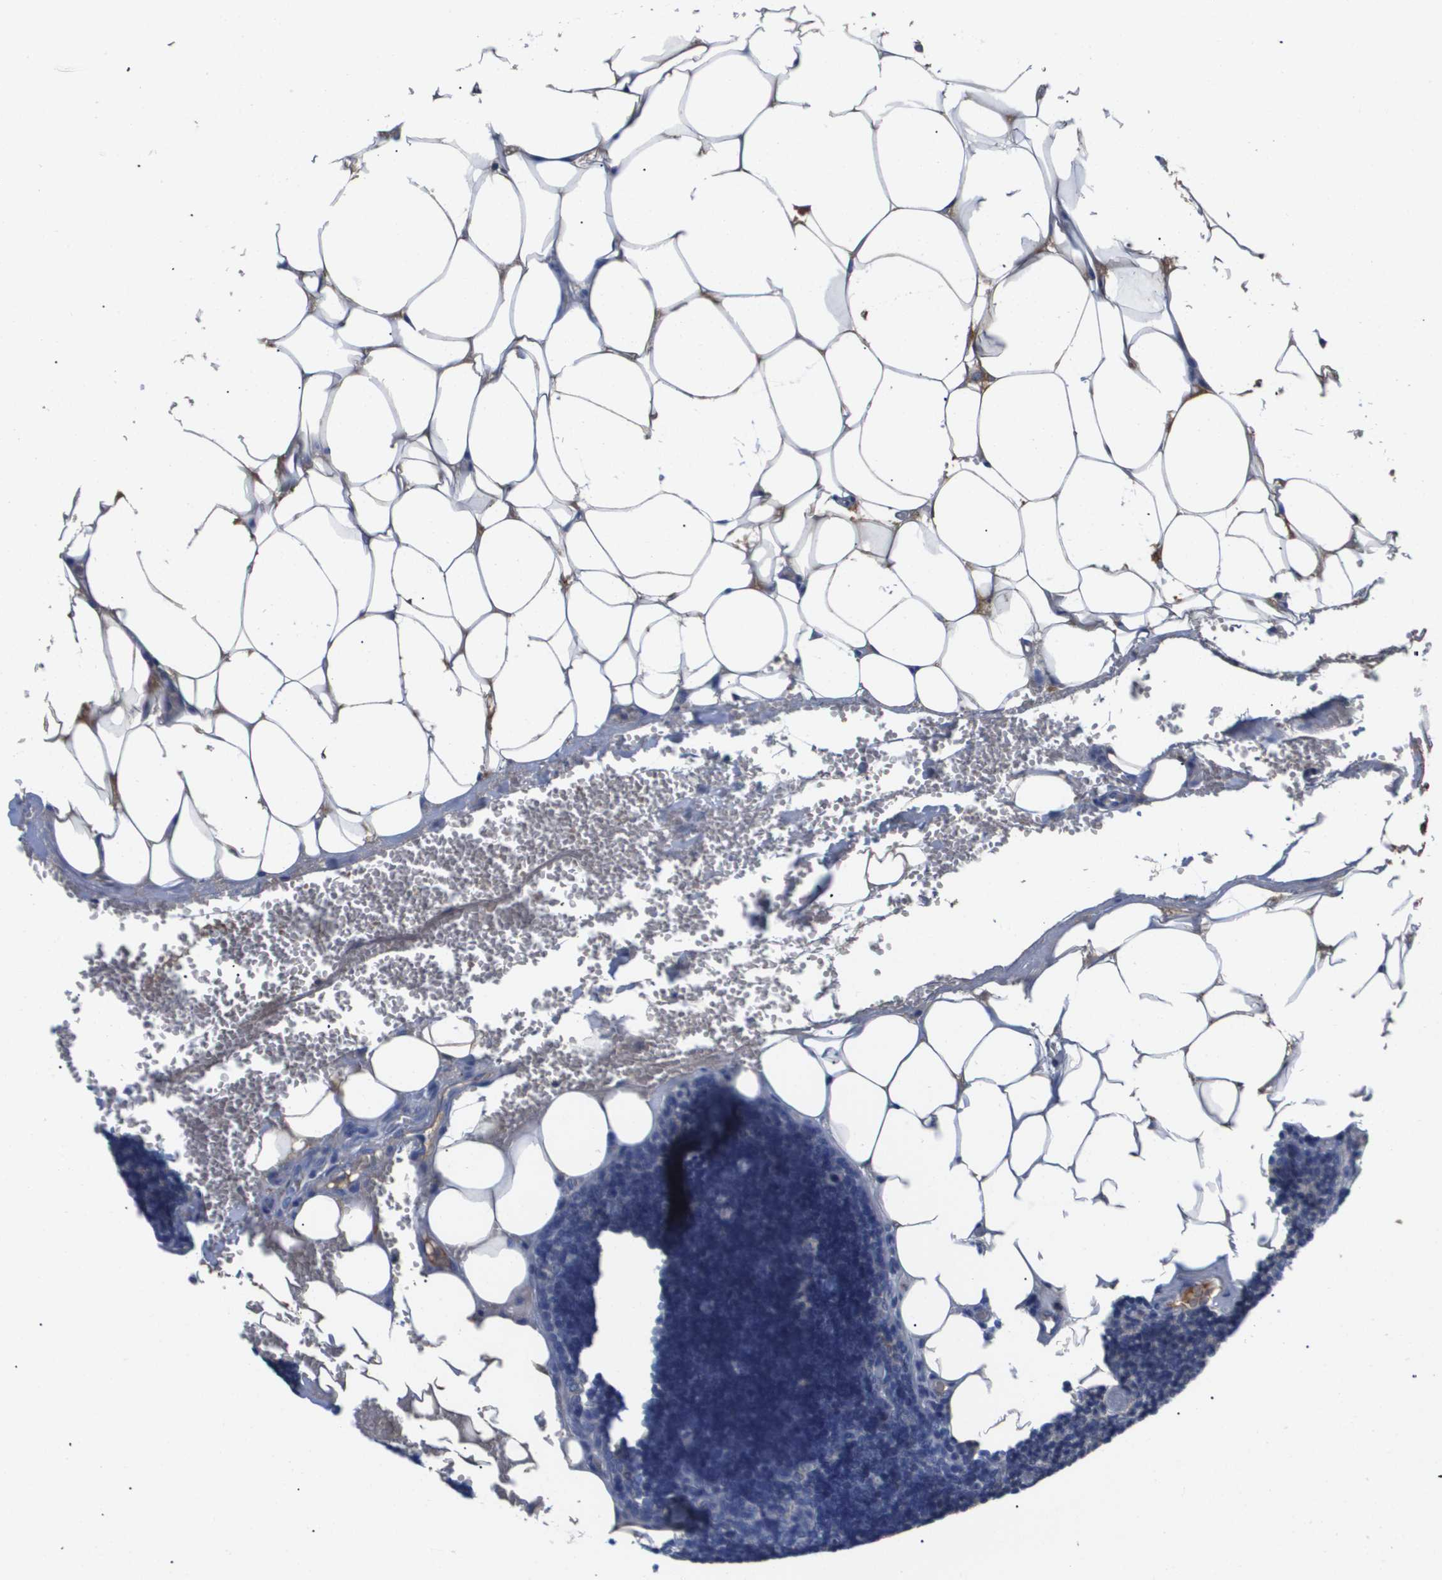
{"staining": {"intensity": "negative", "quantity": "none", "location": "none"}, "tissue": "lymph node", "cell_type": "Germinal center cells", "image_type": "normal", "snomed": [{"axis": "morphology", "description": "Normal tissue, NOS"}, {"axis": "topography", "description": "Lymph node"}], "caption": "IHC micrograph of normal lymph node: lymph node stained with DAB (3,3'-diaminobenzidine) shows no significant protein positivity in germinal center cells.", "gene": "SERPINA6", "patient": {"sex": "male", "age": 33}}